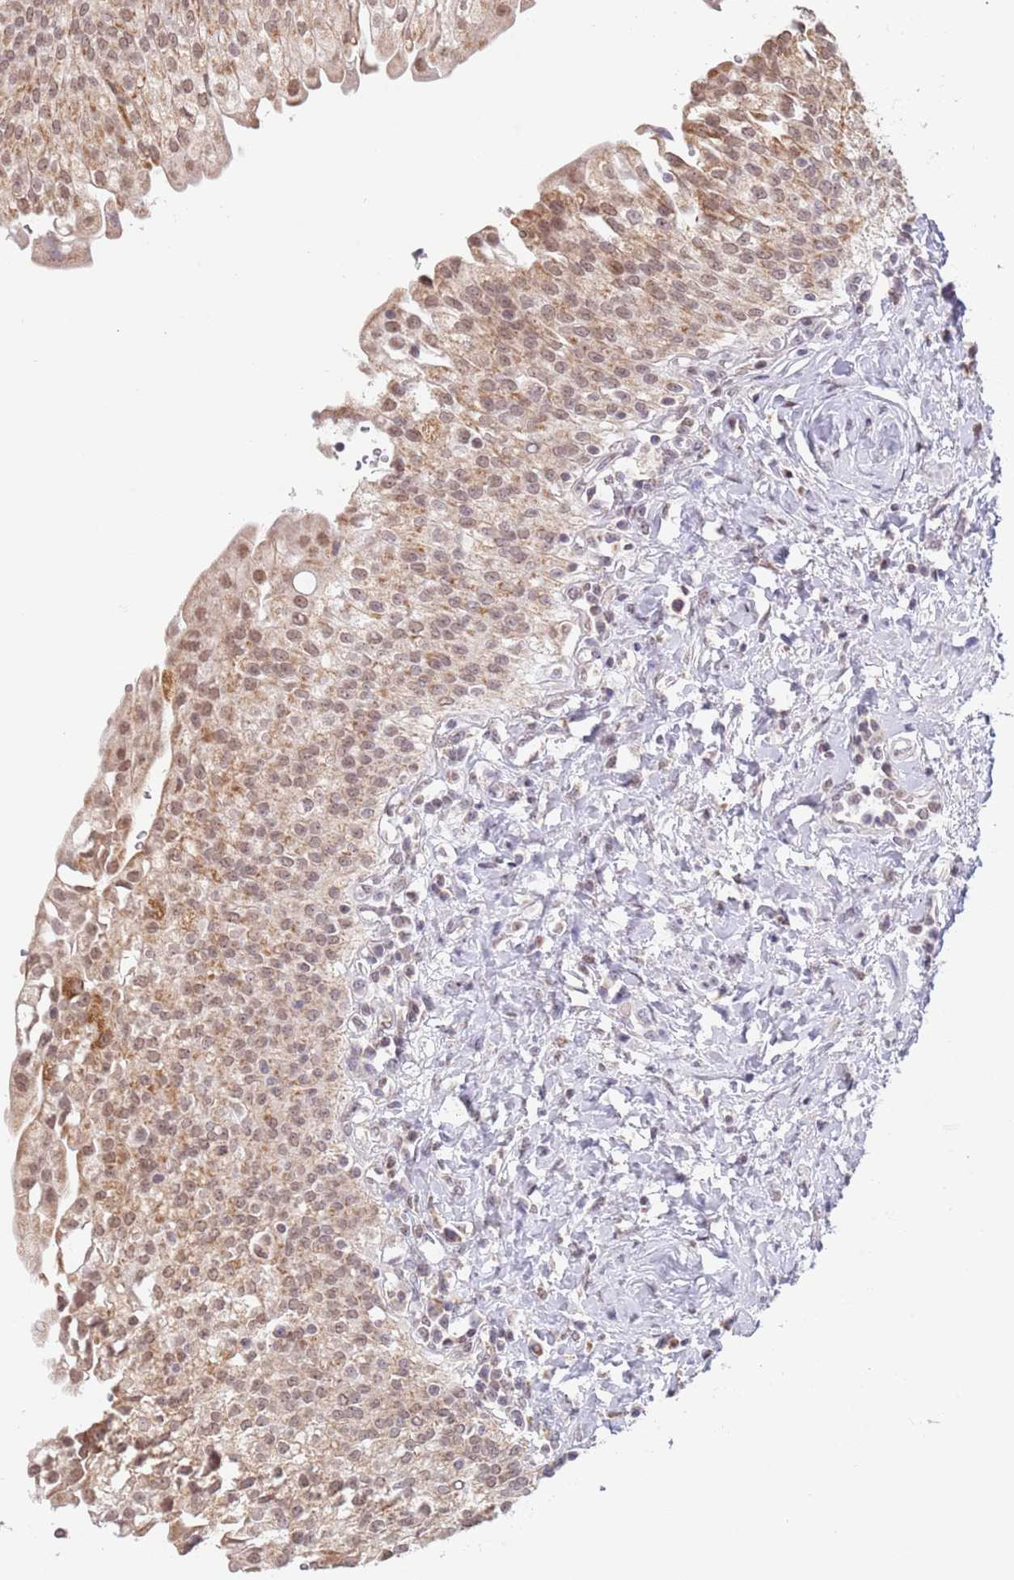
{"staining": {"intensity": "moderate", "quantity": ">75%", "location": "cytoplasmic/membranous,nuclear"}, "tissue": "urinary bladder", "cell_type": "Urothelial cells", "image_type": "normal", "snomed": [{"axis": "morphology", "description": "Normal tissue, NOS"}, {"axis": "morphology", "description": "Inflammation, NOS"}, {"axis": "topography", "description": "Urinary bladder"}], "caption": "Immunohistochemistry (IHC) photomicrograph of unremarkable urinary bladder stained for a protein (brown), which demonstrates medium levels of moderate cytoplasmic/membranous,nuclear expression in approximately >75% of urothelial cells.", "gene": "TIMM13", "patient": {"sex": "male", "age": 64}}